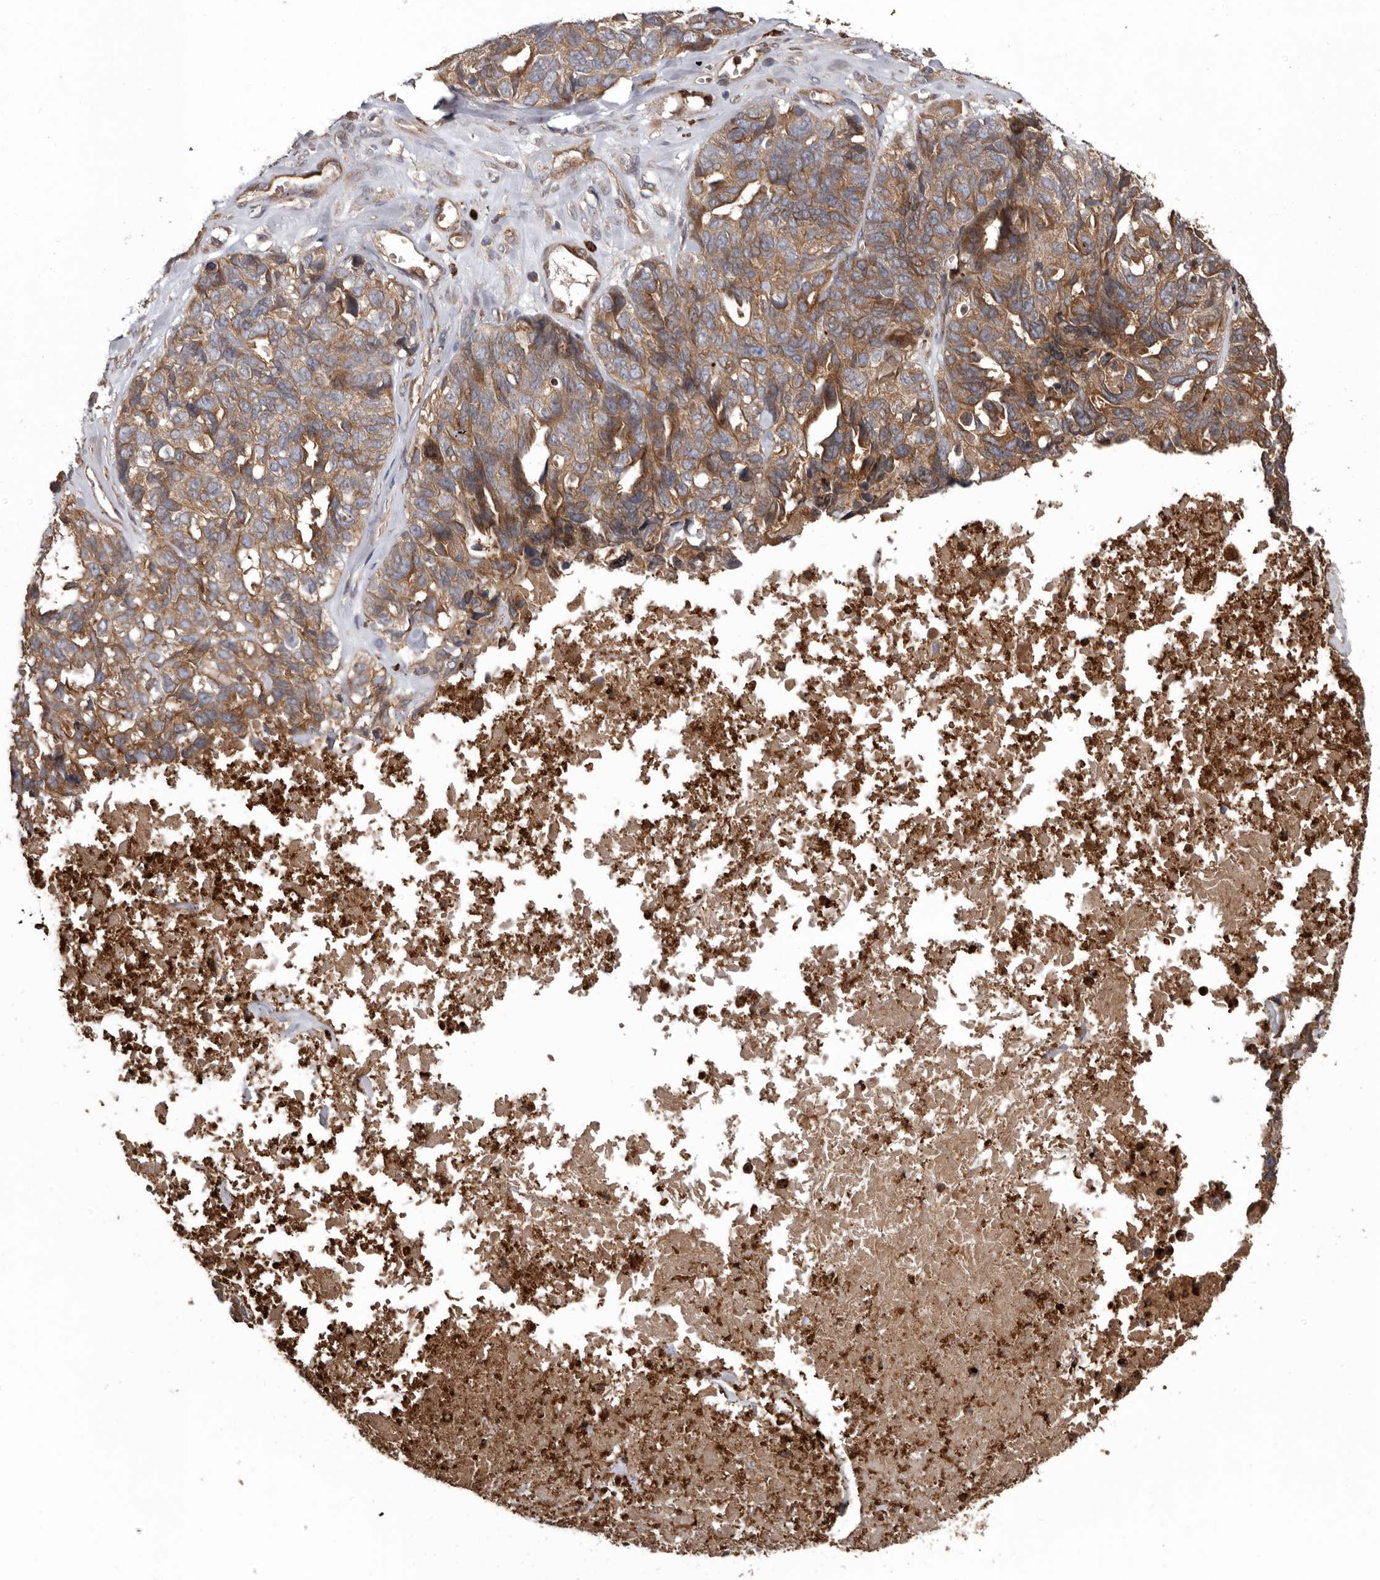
{"staining": {"intensity": "moderate", "quantity": ">75%", "location": "cytoplasmic/membranous"}, "tissue": "ovarian cancer", "cell_type": "Tumor cells", "image_type": "cancer", "snomed": [{"axis": "morphology", "description": "Cystadenocarcinoma, serous, NOS"}, {"axis": "topography", "description": "Ovary"}], "caption": "Protein staining exhibits moderate cytoplasmic/membranous expression in approximately >75% of tumor cells in serous cystadenocarcinoma (ovarian). (IHC, brightfield microscopy, high magnification).", "gene": "ARHGEF5", "patient": {"sex": "female", "age": 79}}